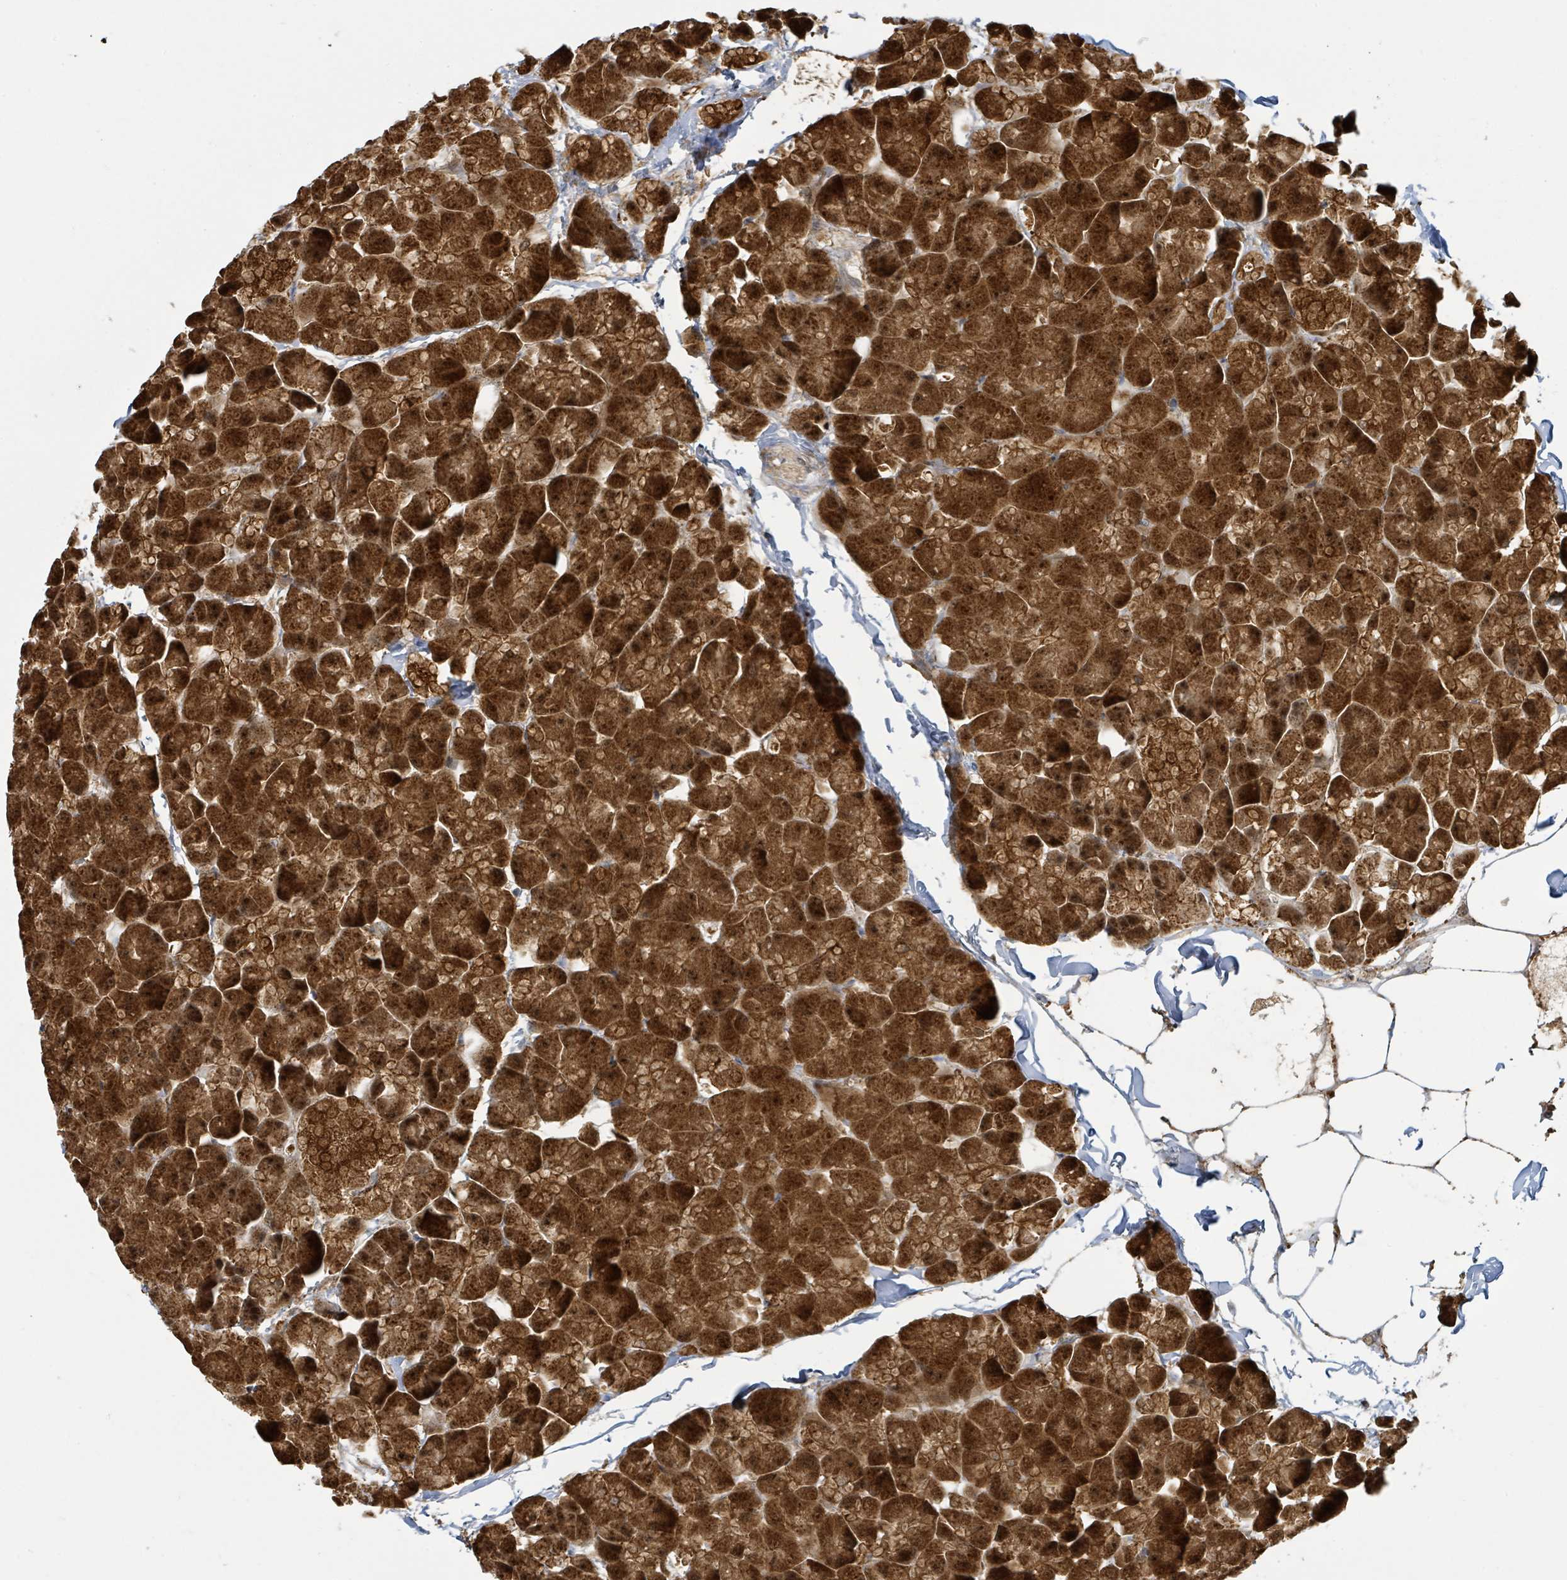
{"staining": {"intensity": "strong", "quantity": ">75%", "location": "cytoplasmic/membranous,nuclear"}, "tissue": "pancreas", "cell_type": "Exocrine glandular cells", "image_type": "normal", "snomed": [{"axis": "morphology", "description": "Normal tissue, NOS"}, {"axis": "topography", "description": "Pancreas"}], "caption": "This image reveals unremarkable pancreas stained with immunohistochemistry to label a protein in brown. The cytoplasmic/membranous,nuclear of exocrine glandular cells show strong positivity for the protein. Nuclei are counter-stained blue.", "gene": "PSMB7", "patient": {"sex": "male", "age": 35}}